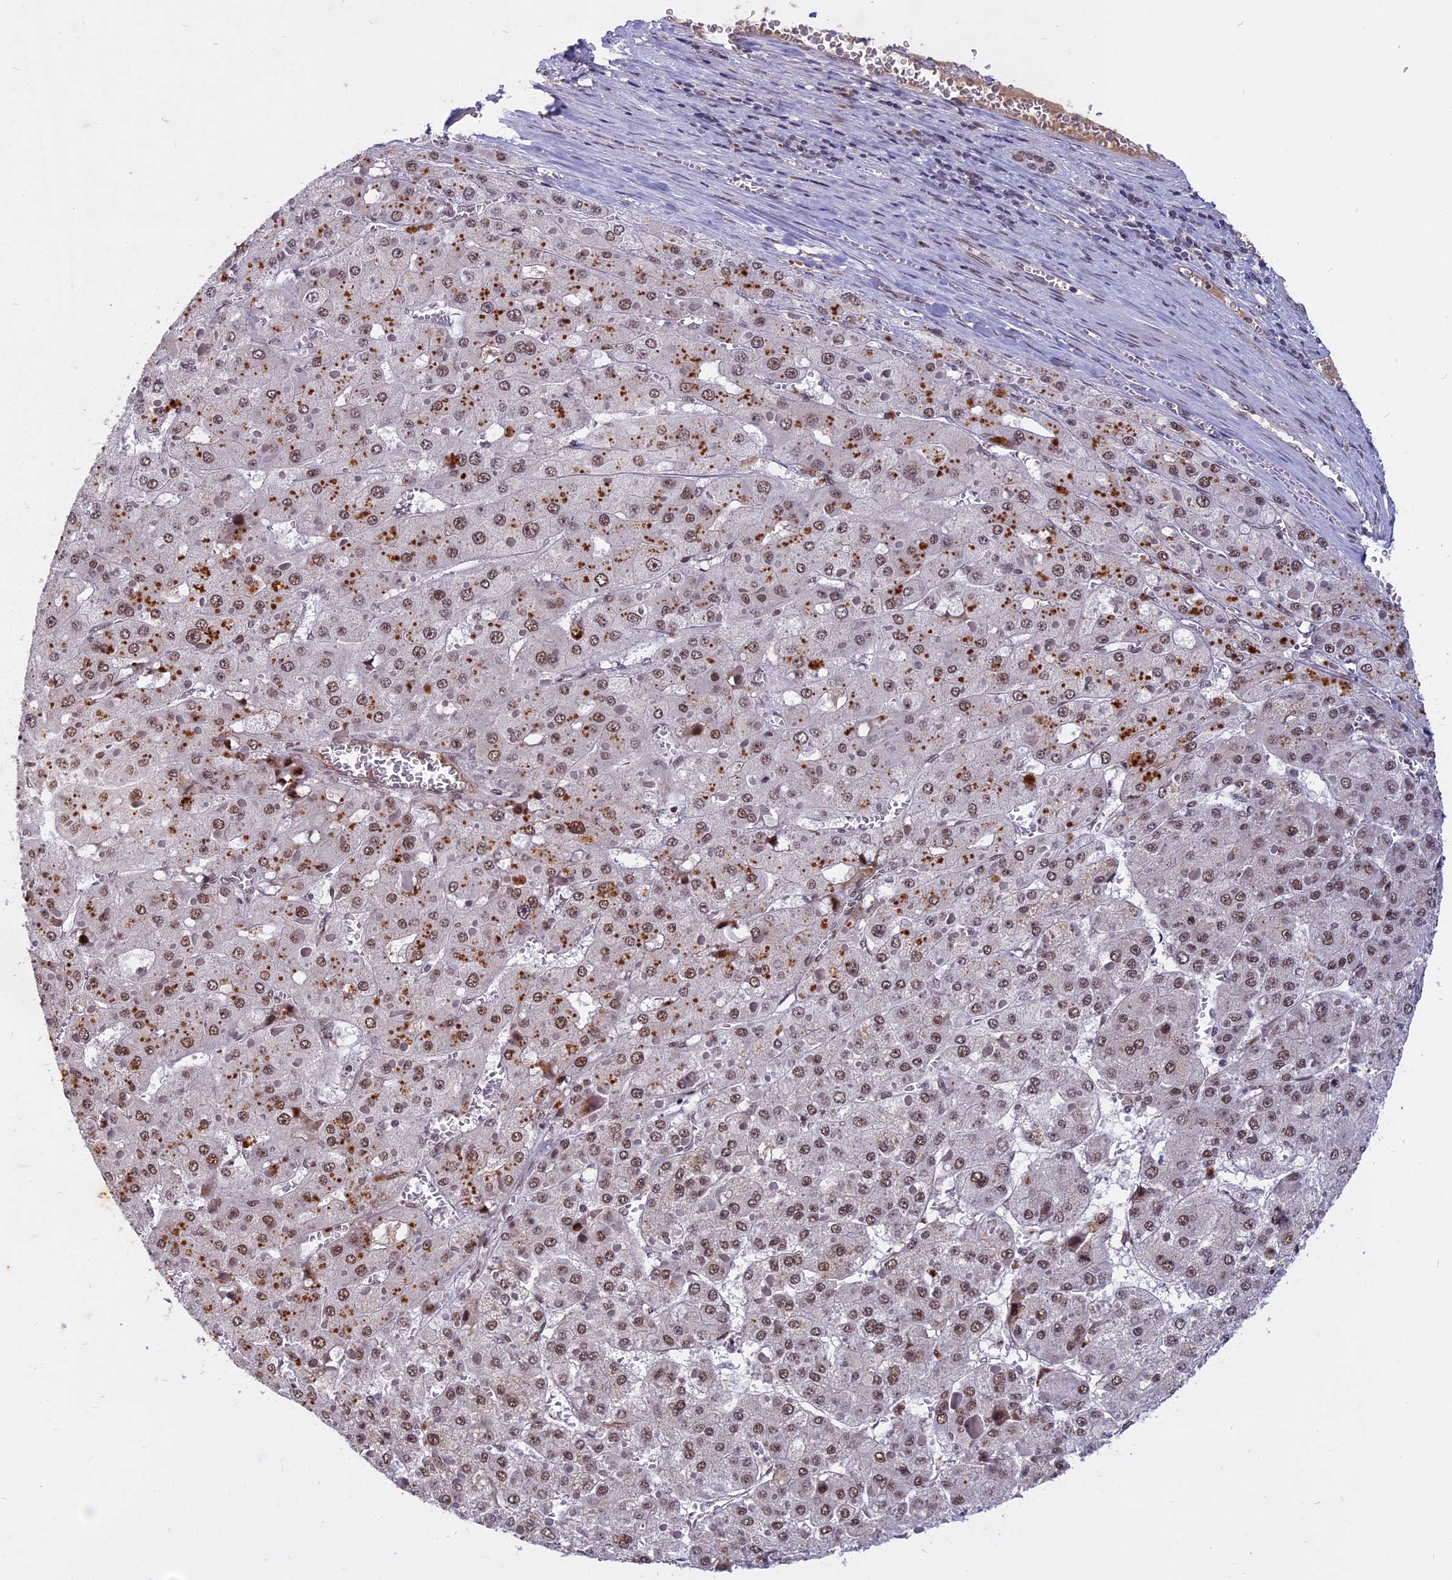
{"staining": {"intensity": "moderate", "quantity": ">75%", "location": "nuclear"}, "tissue": "liver cancer", "cell_type": "Tumor cells", "image_type": "cancer", "snomed": [{"axis": "morphology", "description": "Carcinoma, Hepatocellular, NOS"}, {"axis": "topography", "description": "Liver"}], "caption": "Liver cancer was stained to show a protein in brown. There is medium levels of moderate nuclear staining in about >75% of tumor cells.", "gene": "CDC7", "patient": {"sex": "female", "age": 73}}